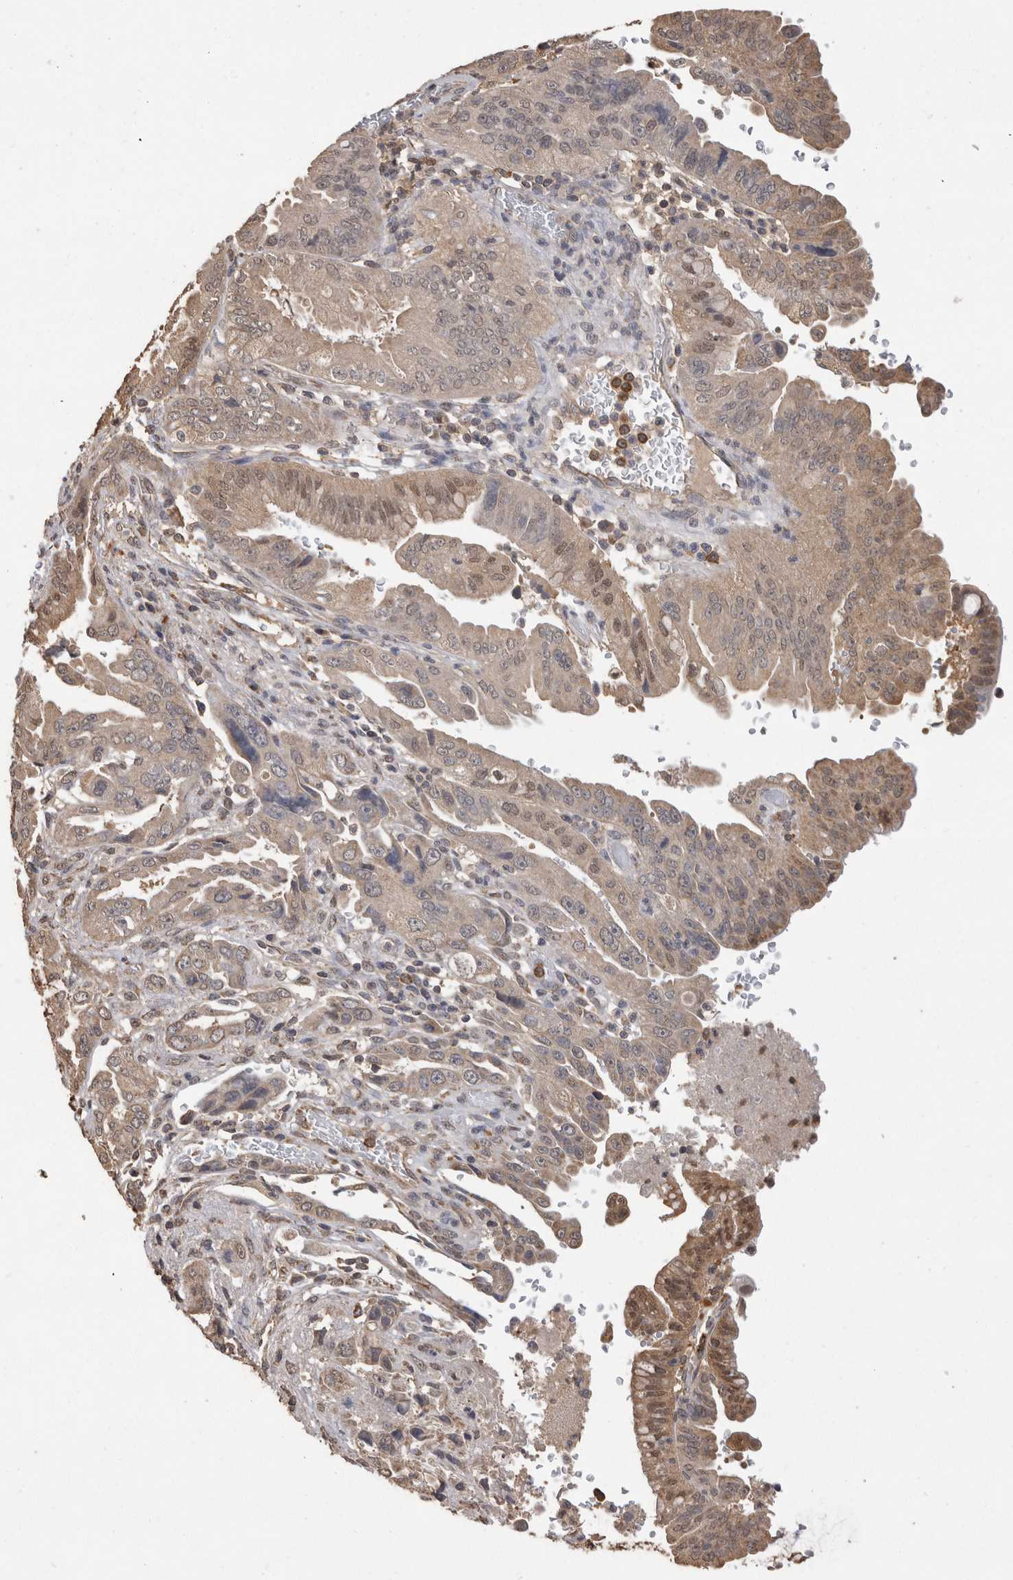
{"staining": {"intensity": "weak", "quantity": ">75%", "location": "cytoplasmic/membranous,nuclear"}, "tissue": "pancreatic cancer", "cell_type": "Tumor cells", "image_type": "cancer", "snomed": [{"axis": "morphology", "description": "Adenocarcinoma, NOS"}, {"axis": "topography", "description": "Pancreas"}], "caption": "A photomicrograph of adenocarcinoma (pancreatic) stained for a protein displays weak cytoplasmic/membranous and nuclear brown staining in tumor cells.", "gene": "PREP", "patient": {"sex": "male", "age": 70}}